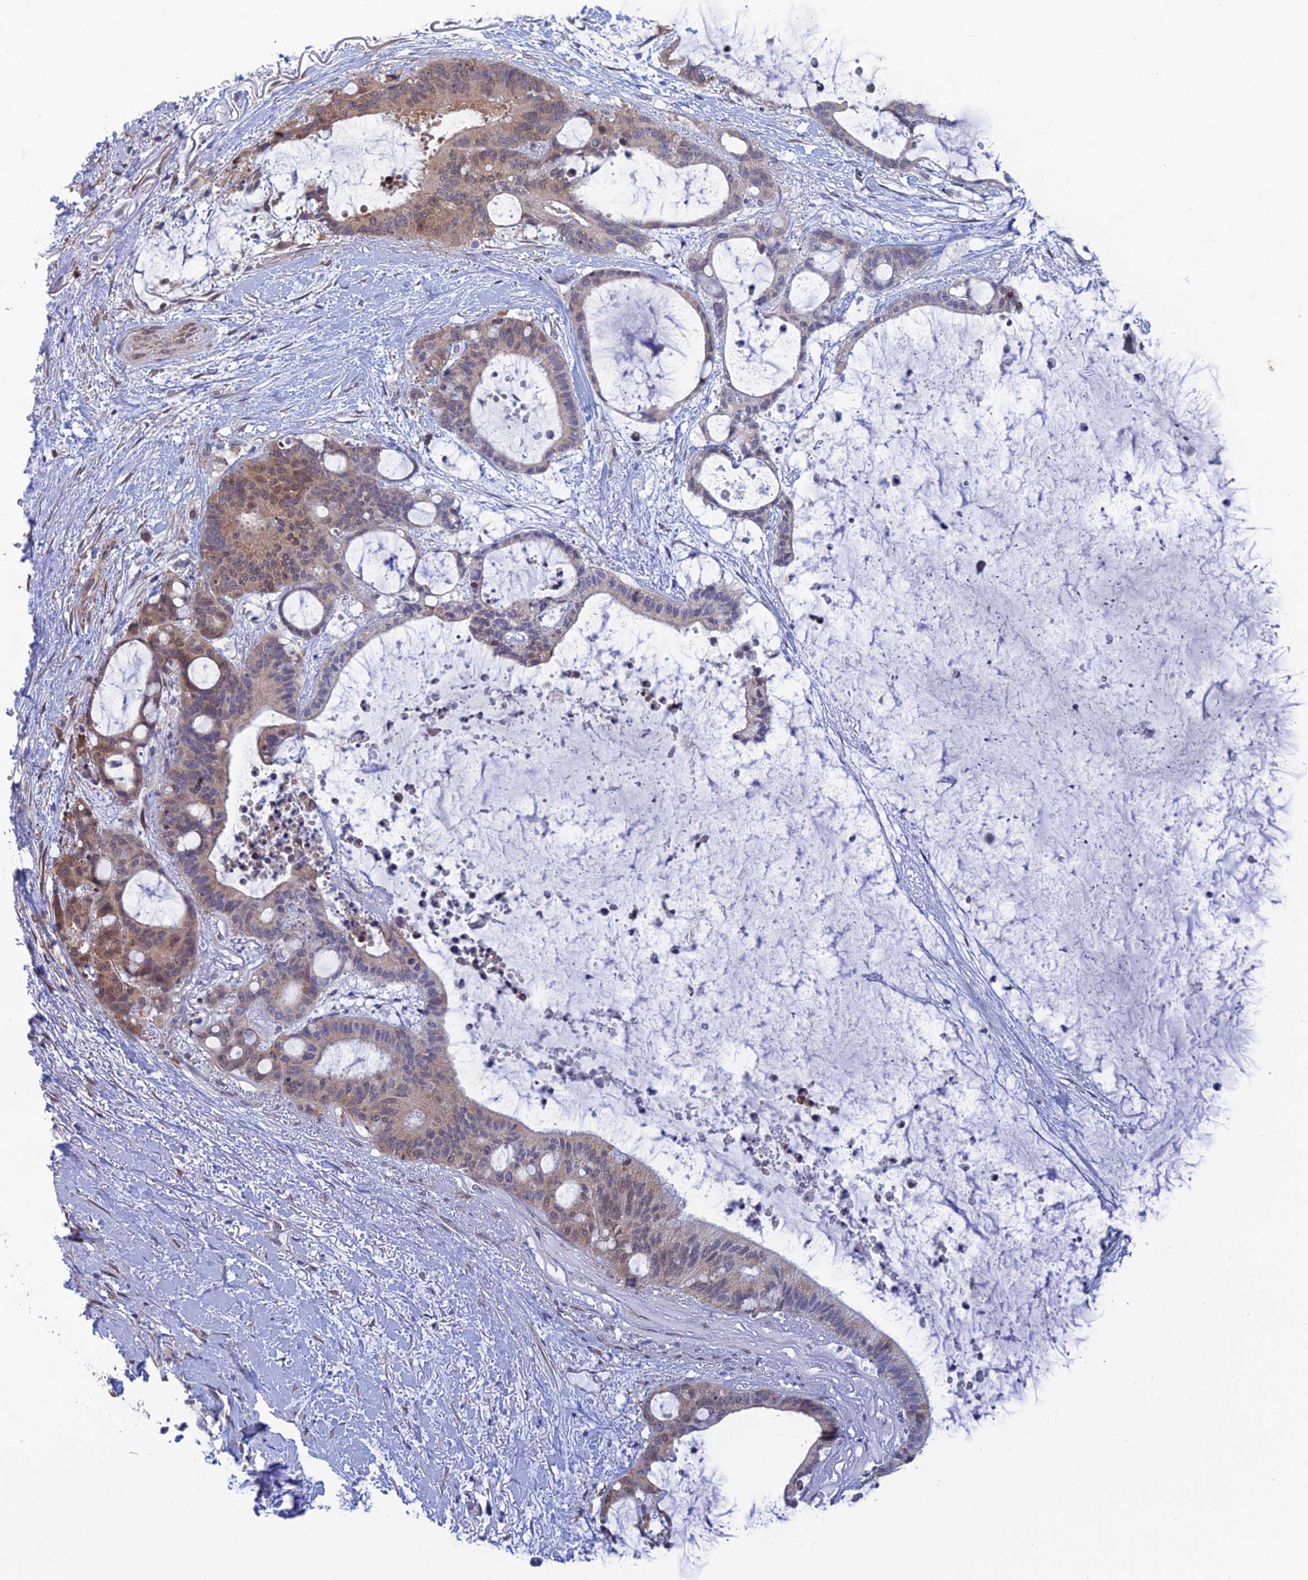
{"staining": {"intensity": "weak", "quantity": ">75%", "location": "cytoplasmic/membranous"}, "tissue": "liver cancer", "cell_type": "Tumor cells", "image_type": "cancer", "snomed": [{"axis": "morphology", "description": "Normal tissue, NOS"}, {"axis": "morphology", "description": "Cholangiocarcinoma"}, {"axis": "topography", "description": "Liver"}, {"axis": "topography", "description": "Peripheral nerve tissue"}], "caption": "Human cholangiocarcinoma (liver) stained with a protein marker displays weak staining in tumor cells.", "gene": "SRA1", "patient": {"sex": "female", "age": 73}}